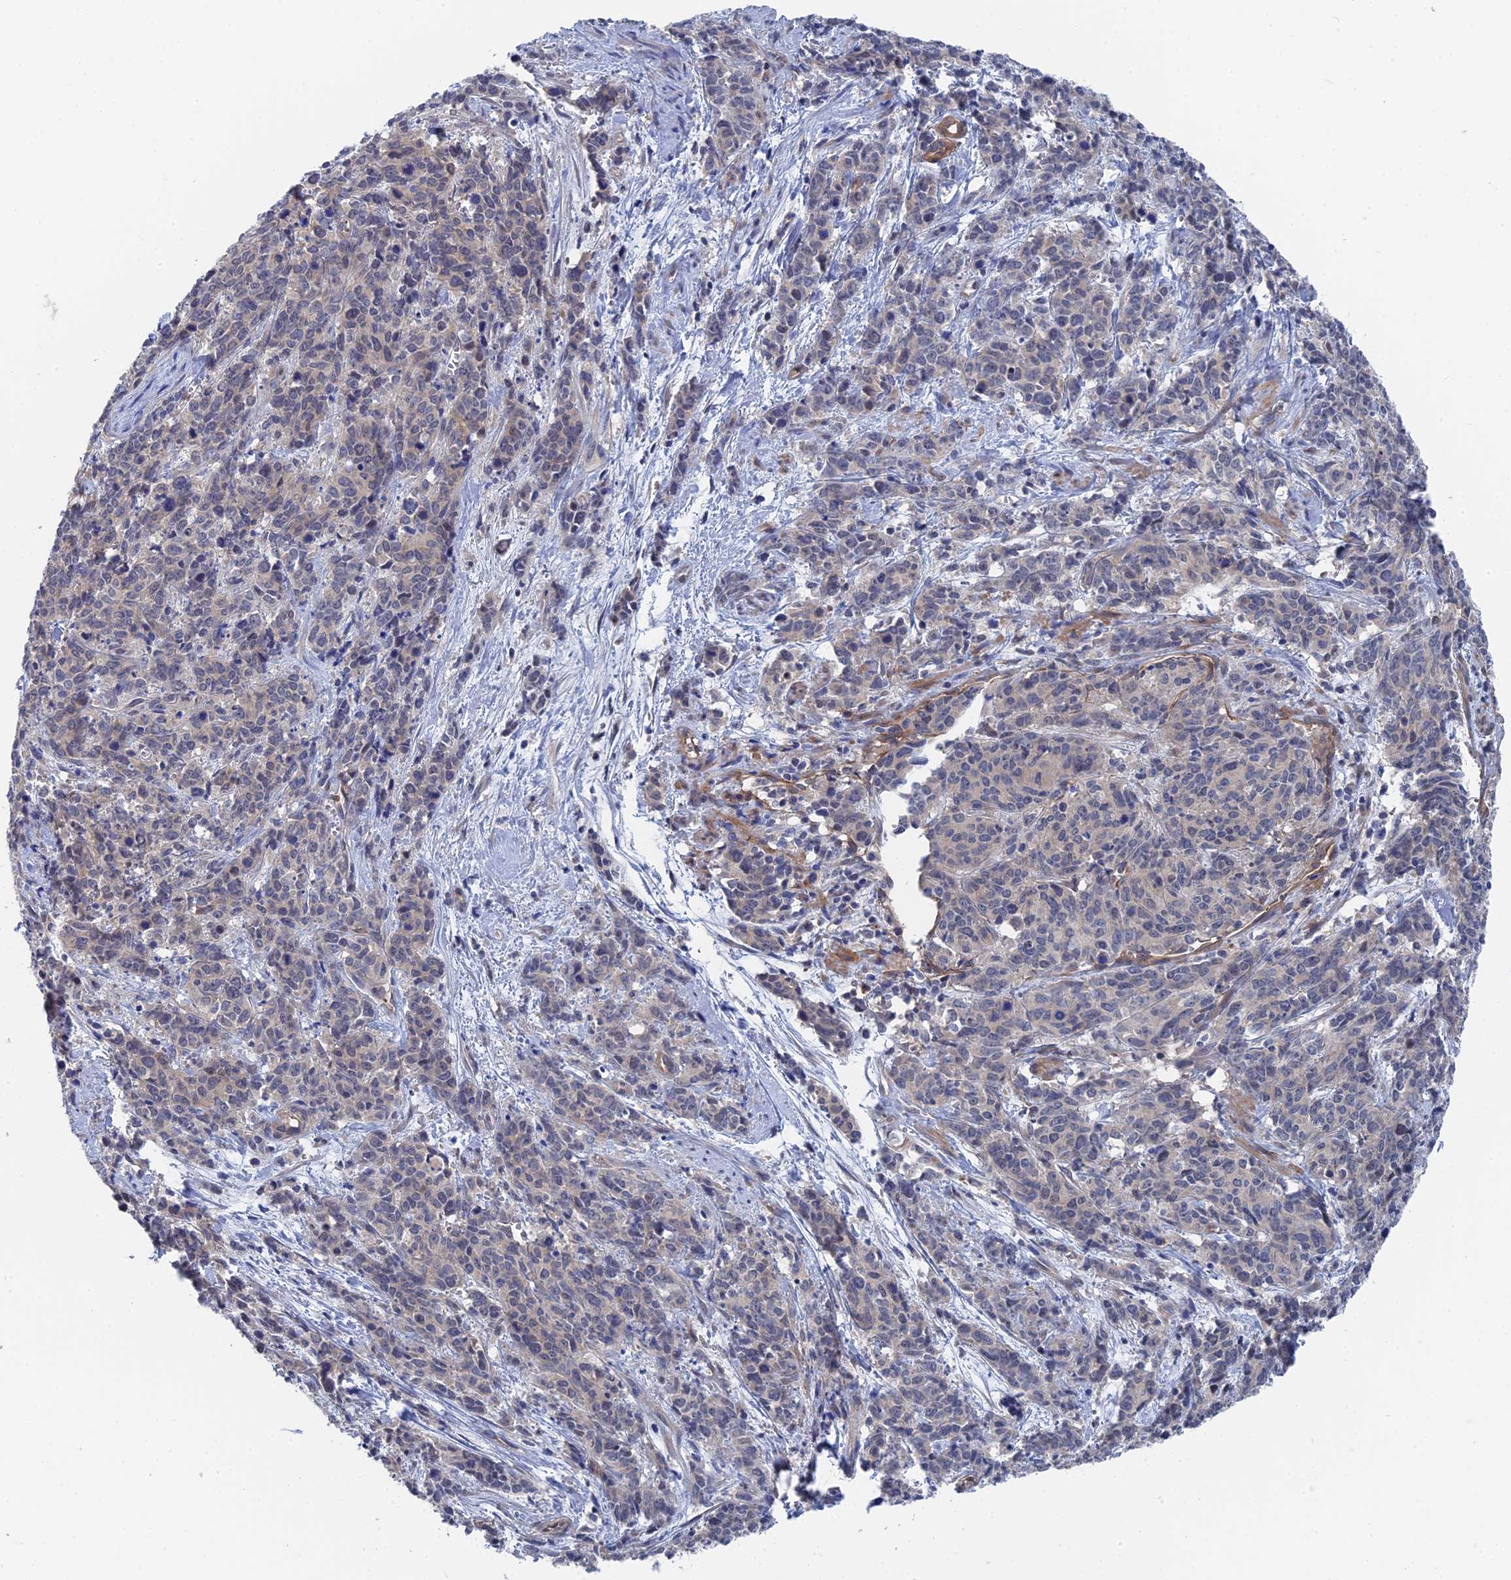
{"staining": {"intensity": "negative", "quantity": "none", "location": "none"}, "tissue": "cervical cancer", "cell_type": "Tumor cells", "image_type": "cancer", "snomed": [{"axis": "morphology", "description": "Squamous cell carcinoma, NOS"}, {"axis": "topography", "description": "Cervix"}], "caption": "Immunohistochemistry image of neoplastic tissue: cervical cancer stained with DAB (3,3'-diaminobenzidine) exhibits no significant protein expression in tumor cells. The staining was performed using DAB (3,3'-diaminobenzidine) to visualize the protein expression in brown, while the nuclei were stained in blue with hematoxylin (Magnification: 20x).", "gene": "MTHFSD", "patient": {"sex": "female", "age": 60}}